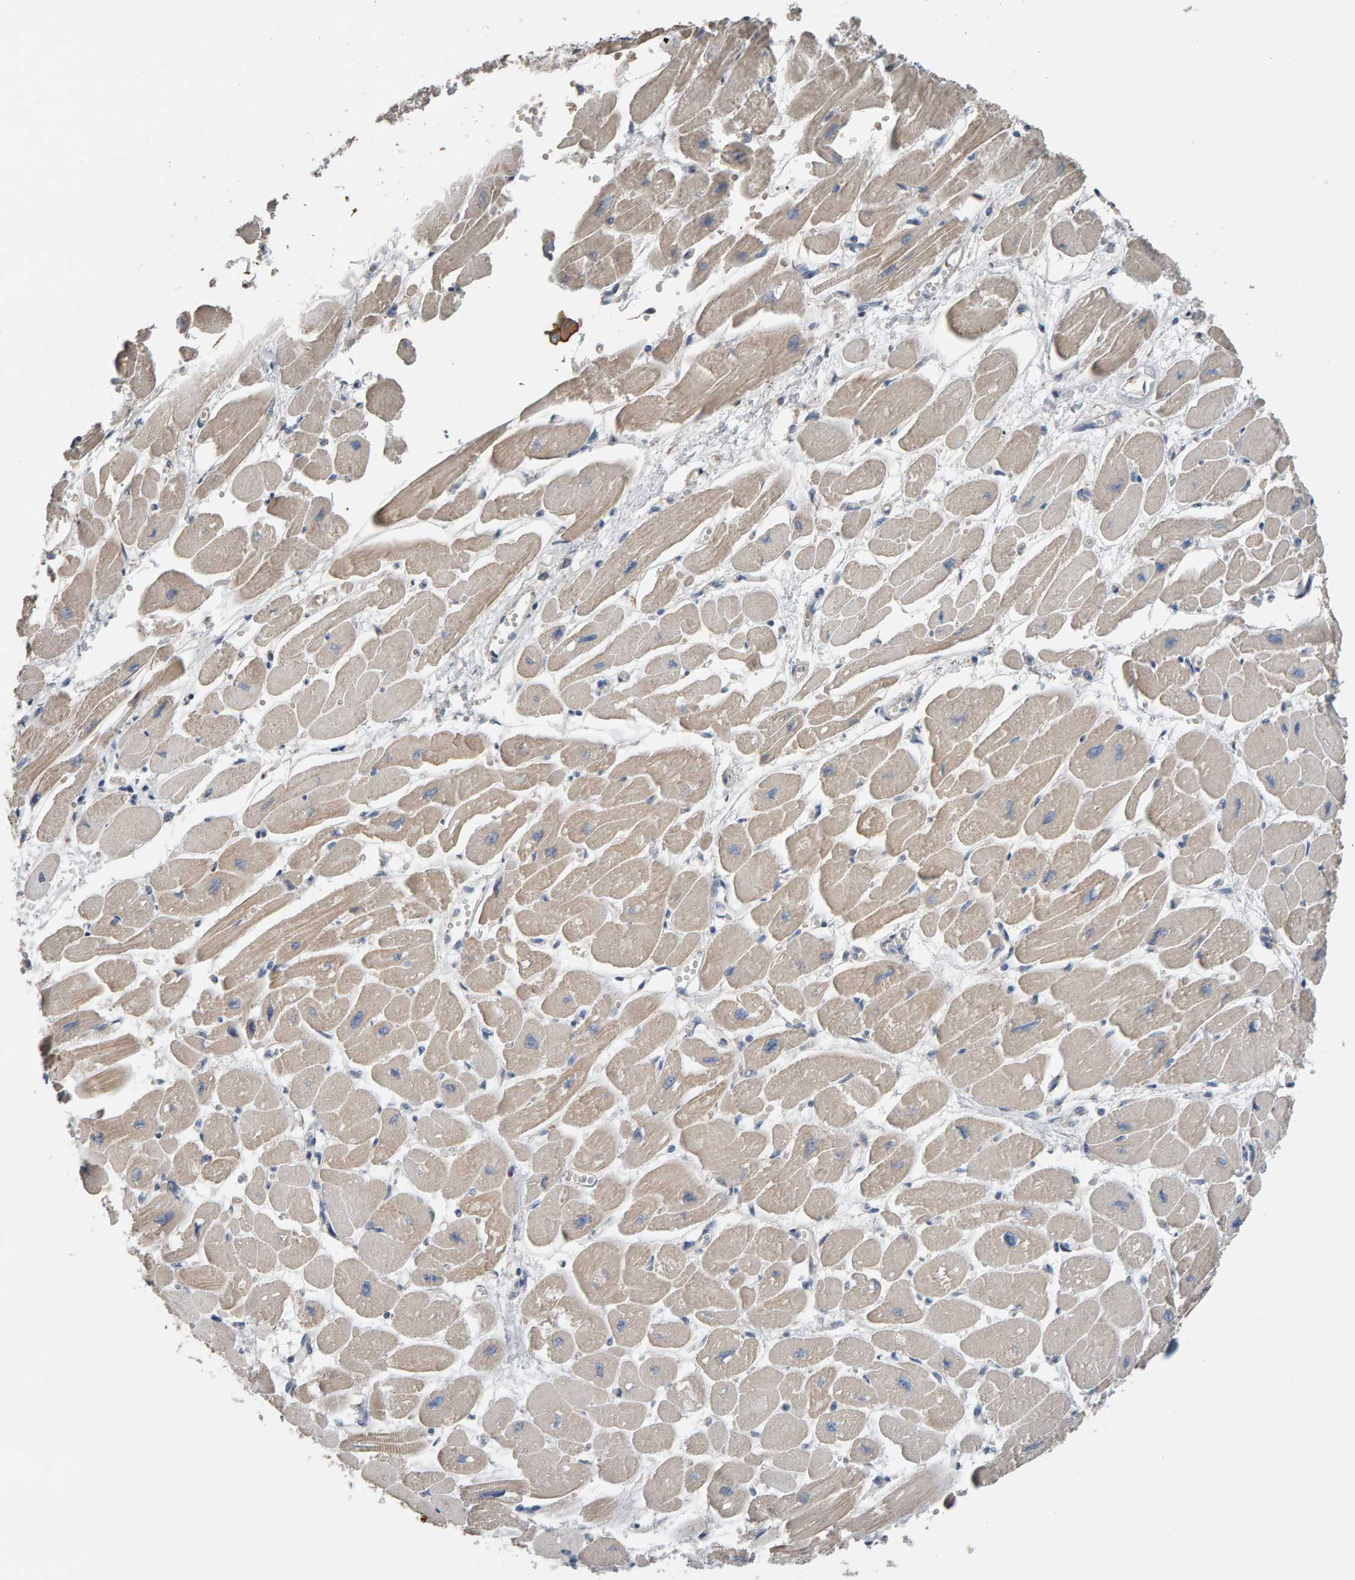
{"staining": {"intensity": "weak", "quantity": ">75%", "location": "cytoplasmic/membranous"}, "tissue": "heart muscle", "cell_type": "Cardiomyocytes", "image_type": "normal", "snomed": [{"axis": "morphology", "description": "Normal tissue, NOS"}, {"axis": "topography", "description": "Heart"}], "caption": "This is an image of IHC staining of normal heart muscle, which shows weak positivity in the cytoplasmic/membranous of cardiomyocytes.", "gene": "IPPK", "patient": {"sex": "female", "age": 54}}